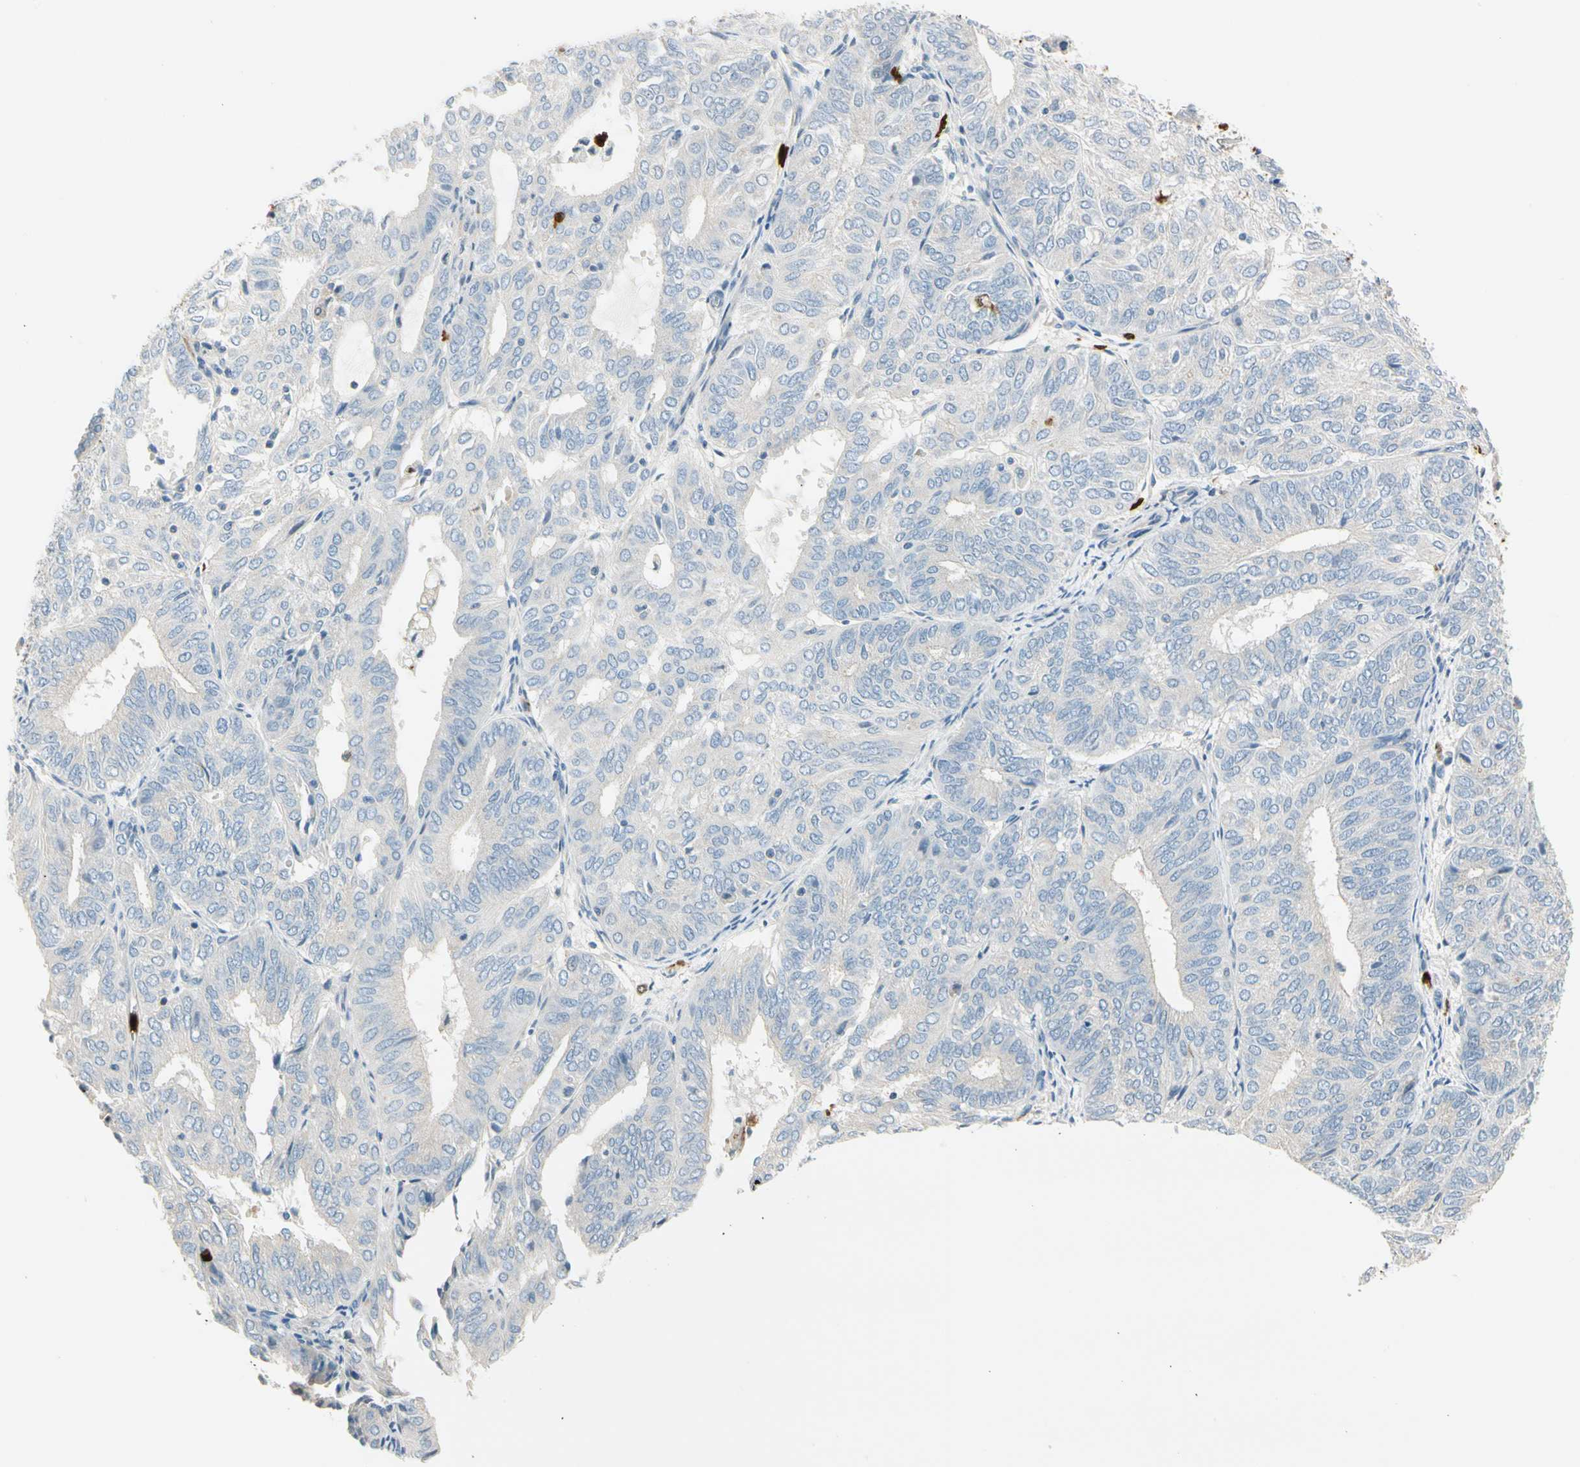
{"staining": {"intensity": "negative", "quantity": "none", "location": "none"}, "tissue": "endometrial cancer", "cell_type": "Tumor cells", "image_type": "cancer", "snomed": [{"axis": "morphology", "description": "Adenocarcinoma, NOS"}, {"axis": "topography", "description": "Uterus"}], "caption": "Tumor cells show no significant protein staining in endometrial cancer. (Stains: DAB IHC with hematoxylin counter stain, Microscopy: brightfield microscopy at high magnification).", "gene": "TRAF5", "patient": {"sex": "female", "age": 60}}